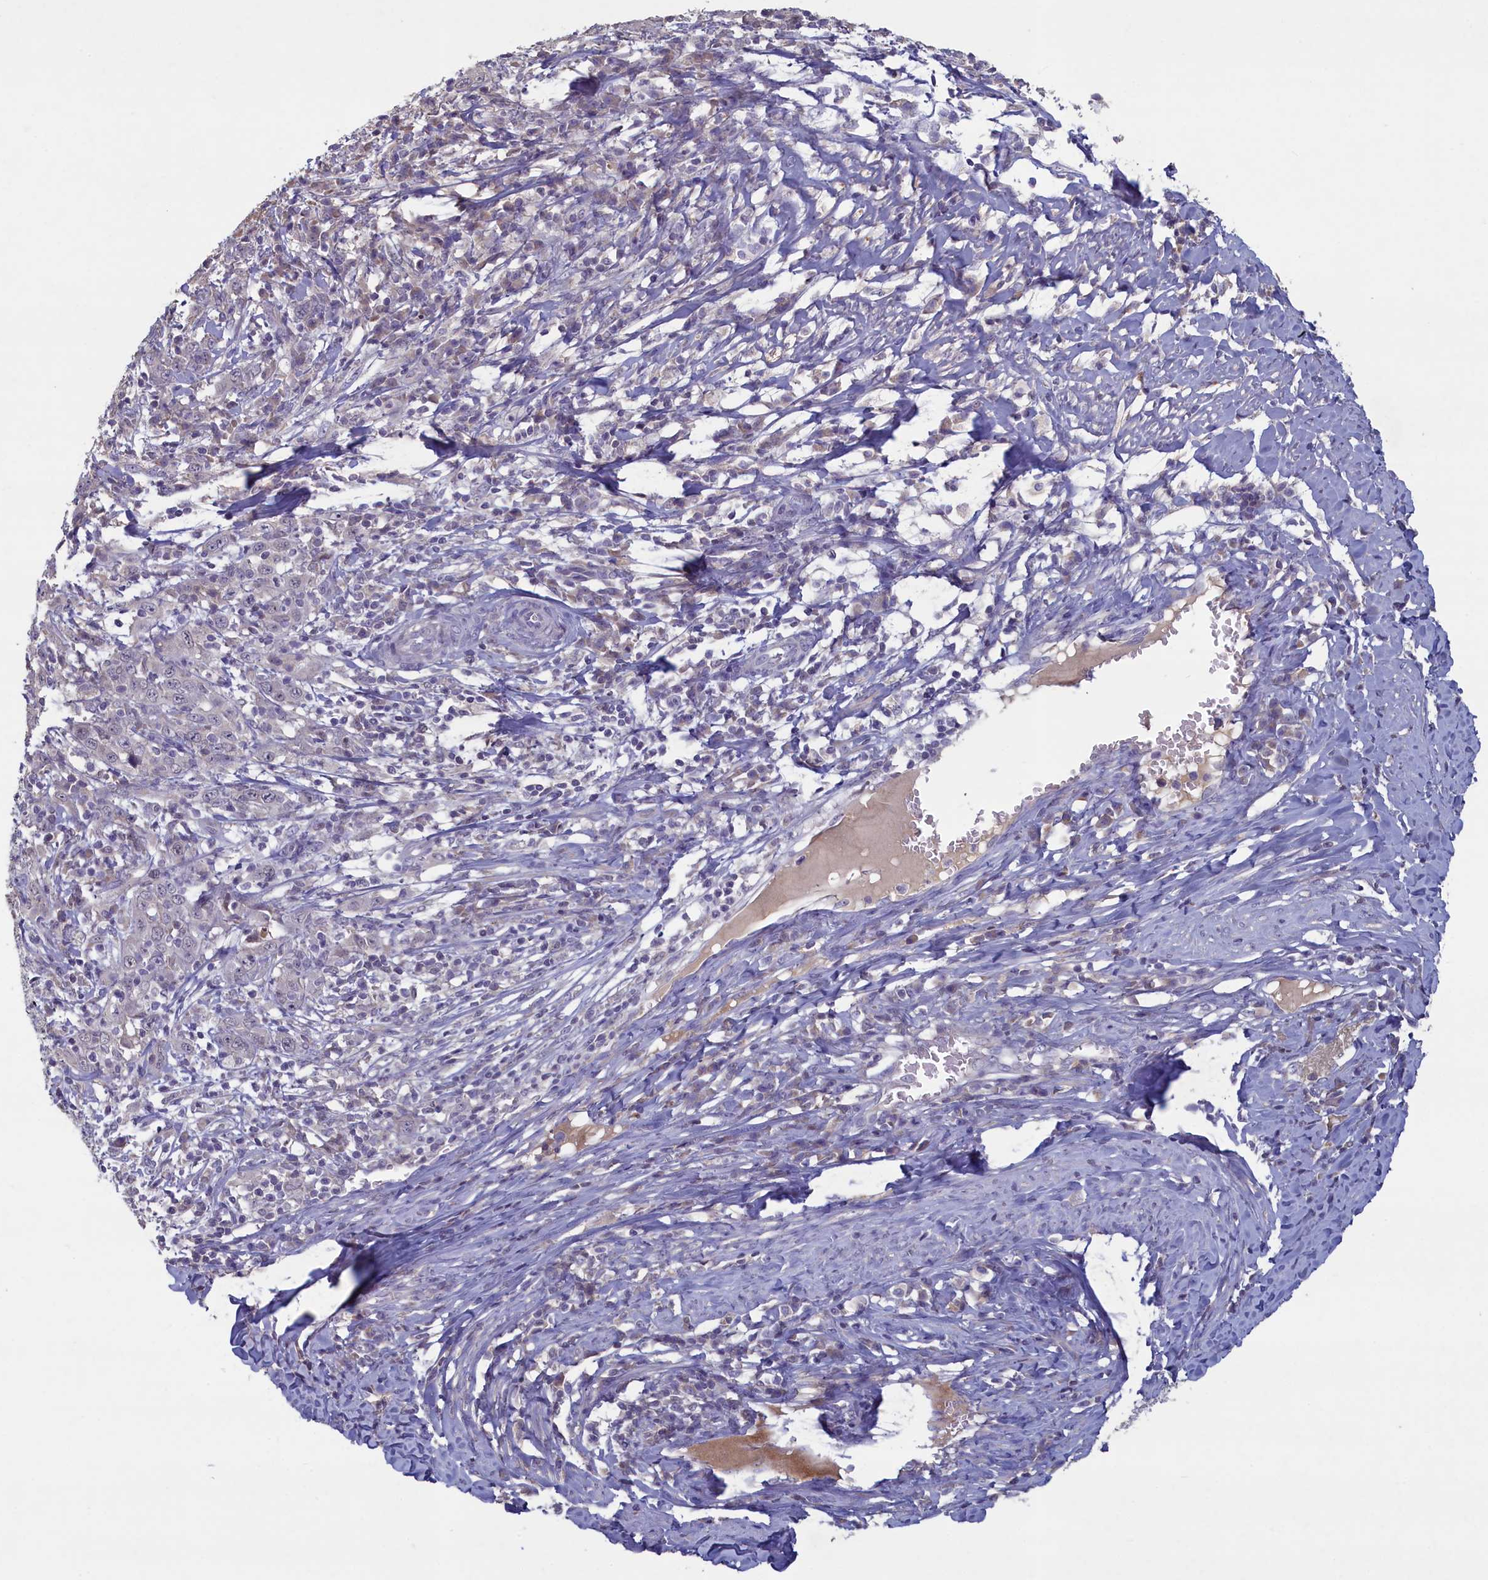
{"staining": {"intensity": "negative", "quantity": "none", "location": "none"}, "tissue": "cervical cancer", "cell_type": "Tumor cells", "image_type": "cancer", "snomed": [{"axis": "morphology", "description": "Squamous cell carcinoma, NOS"}, {"axis": "topography", "description": "Cervix"}], "caption": "This is an IHC micrograph of cervical squamous cell carcinoma. There is no staining in tumor cells.", "gene": "ATF7IP2", "patient": {"sex": "female", "age": 46}}